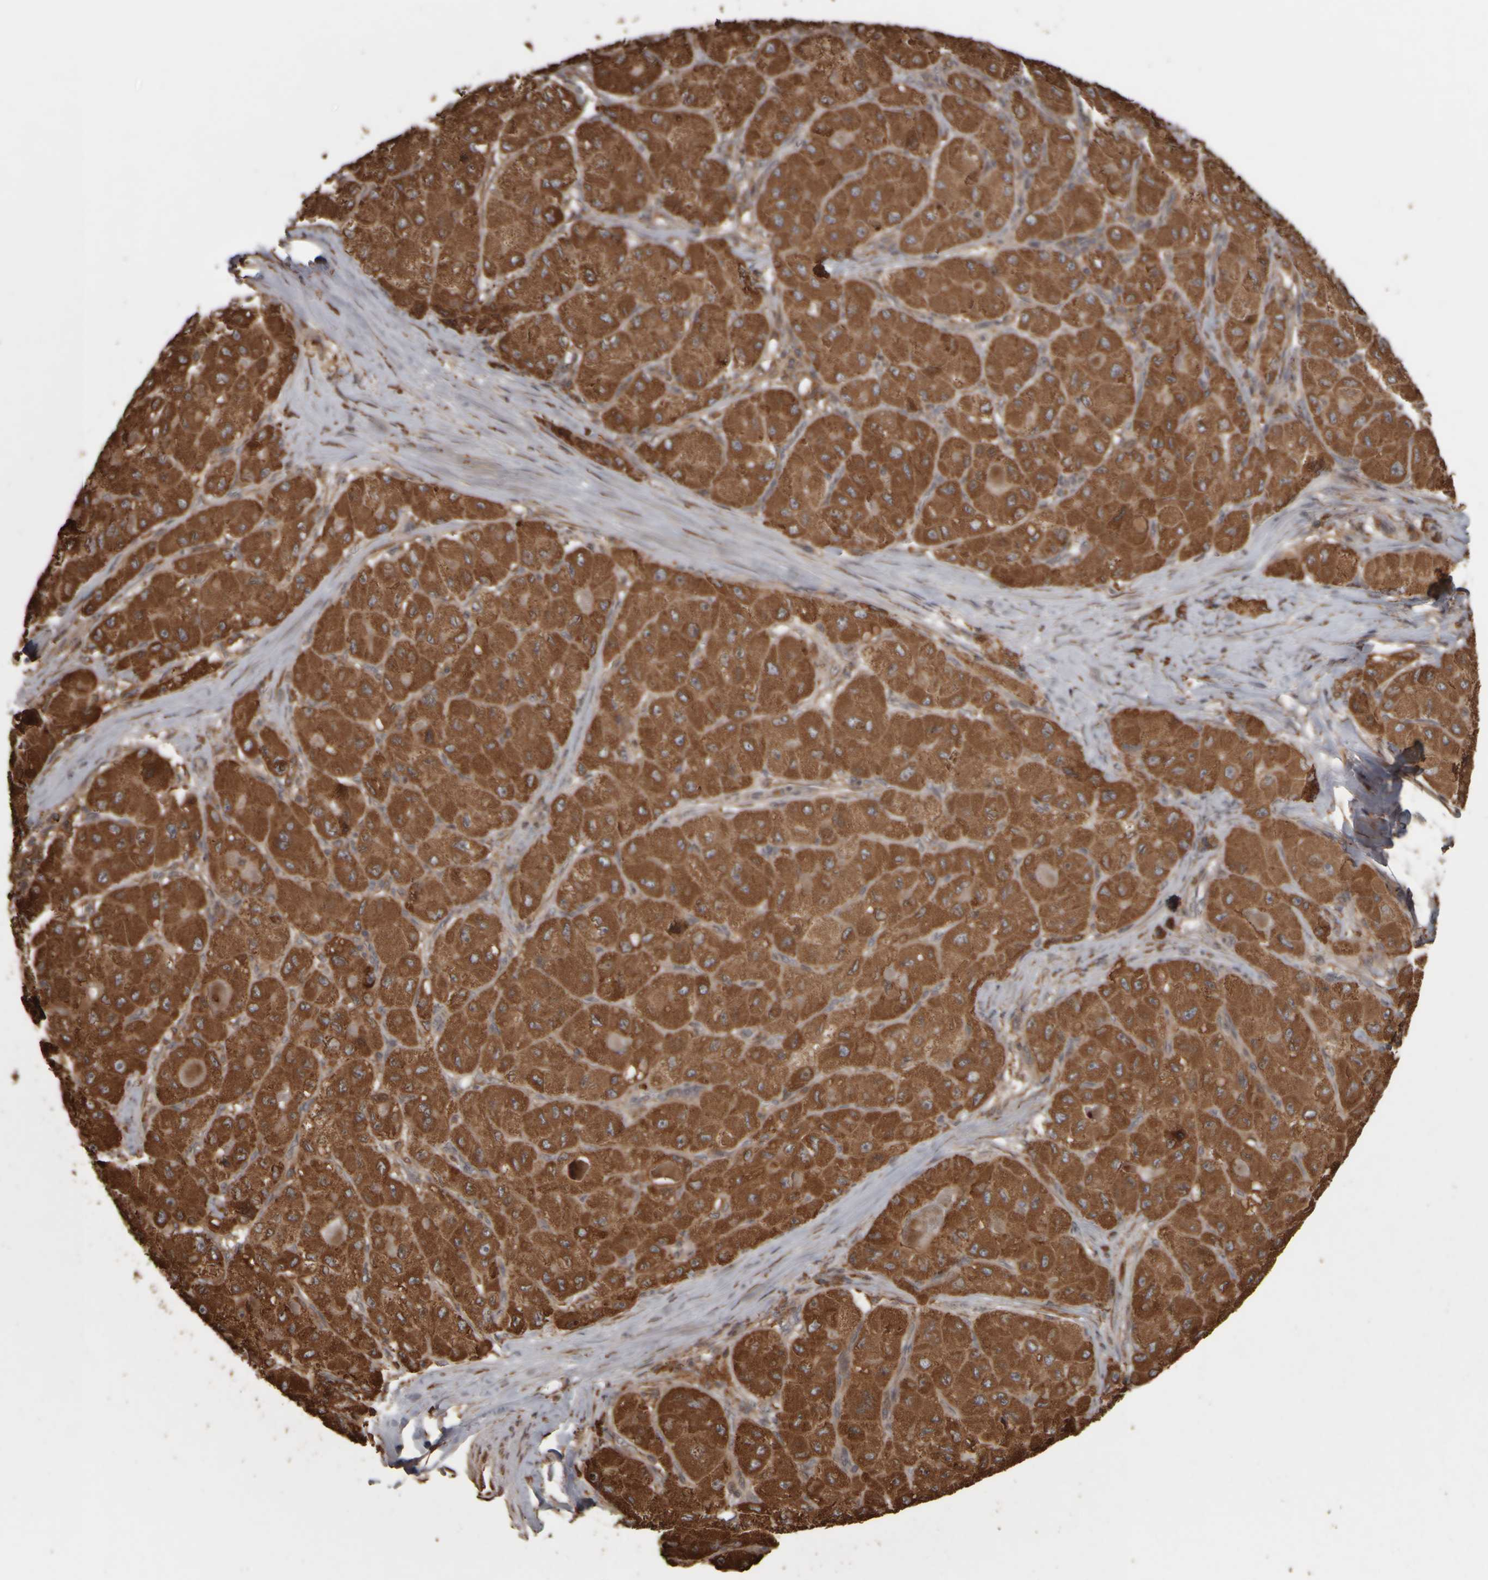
{"staining": {"intensity": "strong", "quantity": ">75%", "location": "cytoplasmic/membranous"}, "tissue": "liver cancer", "cell_type": "Tumor cells", "image_type": "cancer", "snomed": [{"axis": "morphology", "description": "Carcinoma, Hepatocellular, NOS"}, {"axis": "topography", "description": "Liver"}], "caption": "Immunohistochemistry (IHC) of hepatocellular carcinoma (liver) demonstrates high levels of strong cytoplasmic/membranous positivity in approximately >75% of tumor cells.", "gene": "AGBL3", "patient": {"sex": "male", "age": 80}}